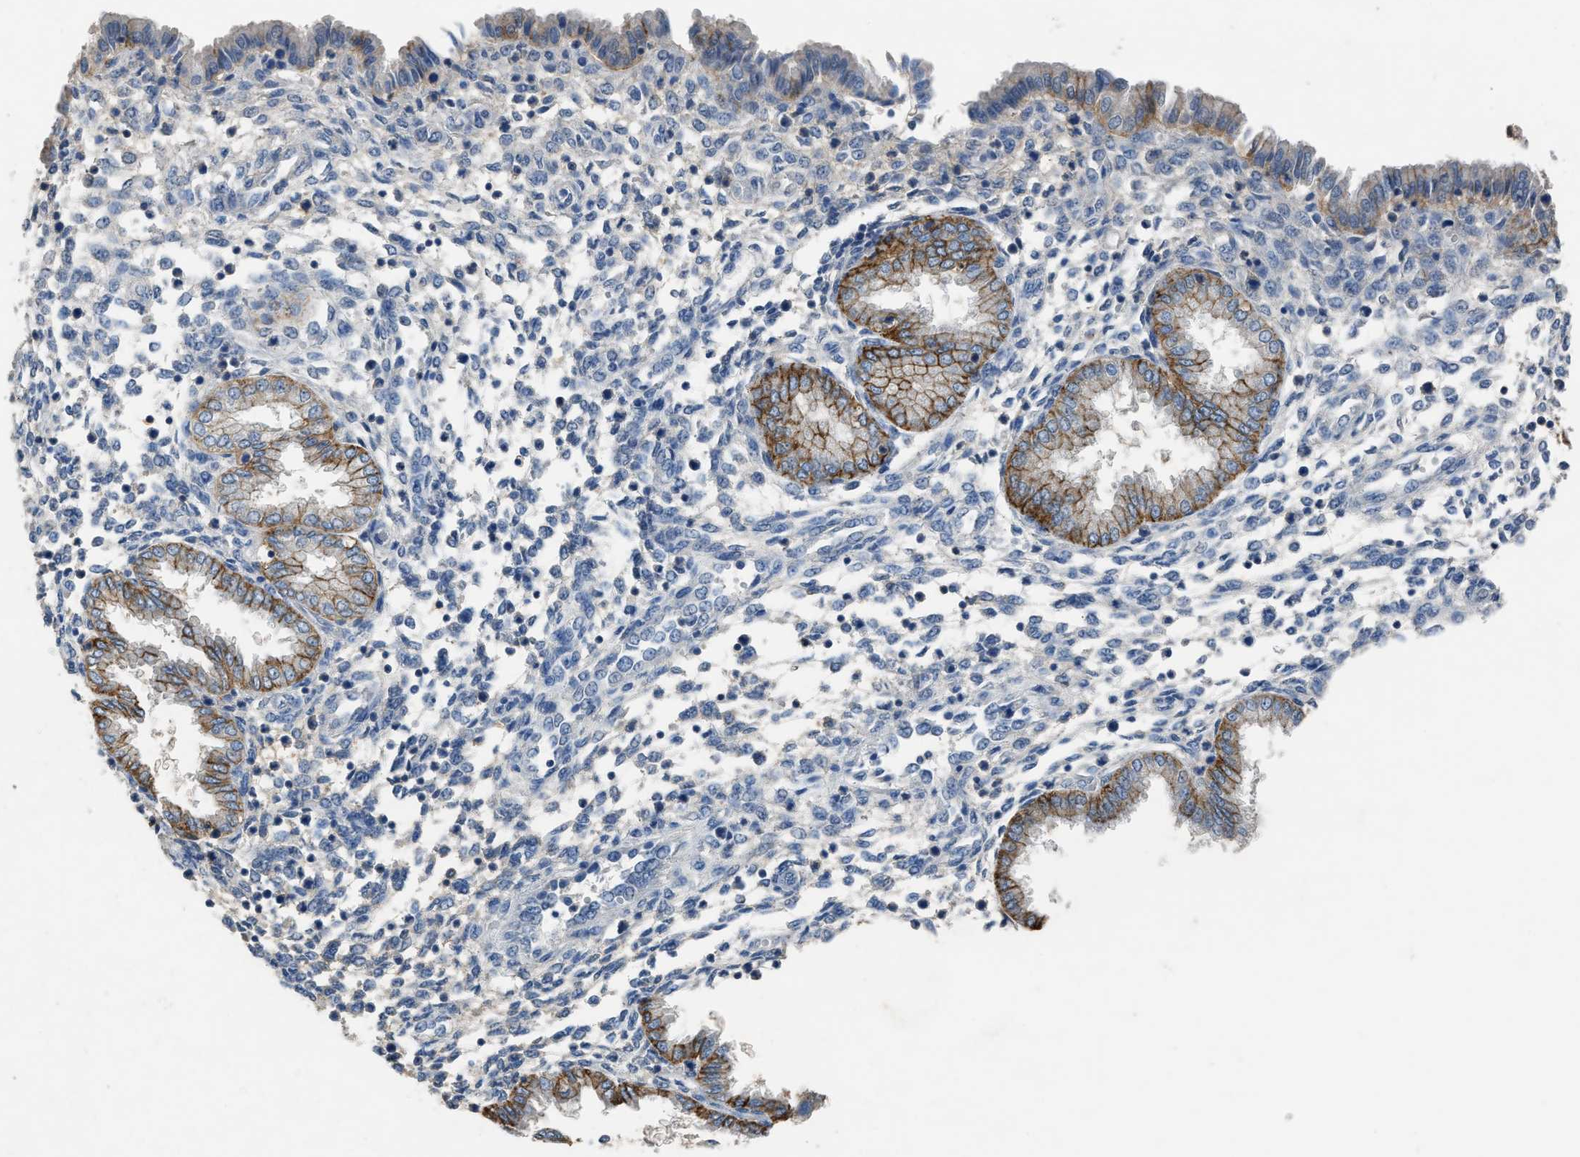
{"staining": {"intensity": "moderate", "quantity": "<25%", "location": "cytoplasmic/membranous"}, "tissue": "endometrium", "cell_type": "Cells in endometrial stroma", "image_type": "normal", "snomed": [{"axis": "morphology", "description": "Normal tissue, NOS"}, {"axis": "topography", "description": "Endometrium"}], "caption": "Moderate cytoplasmic/membranous protein expression is appreciated in approximately <25% of cells in endometrial stroma in endometrium.", "gene": "OR51E1", "patient": {"sex": "female", "age": 33}}